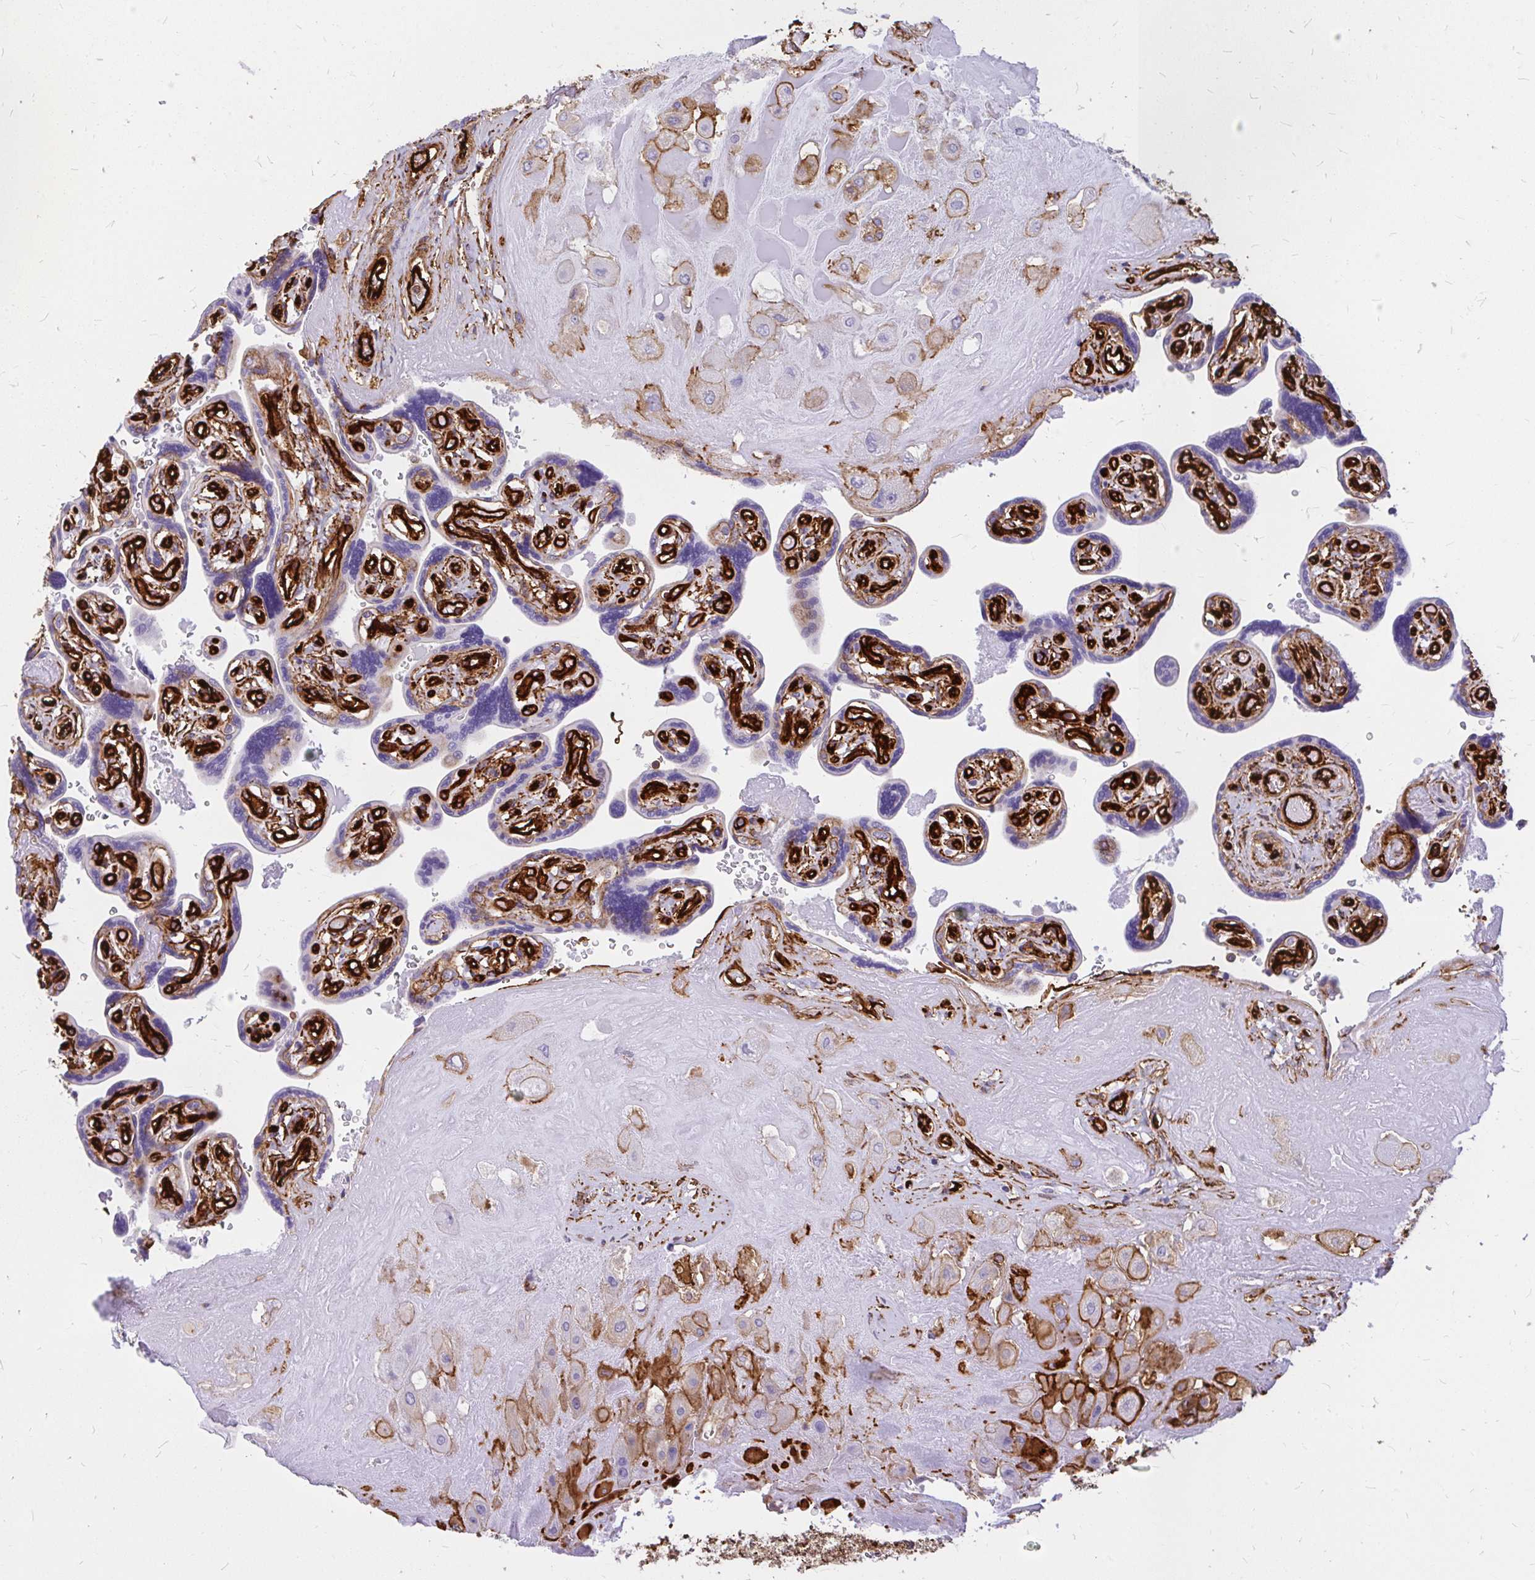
{"staining": {"intensity": "moderate", "quantity": "25%-75%", "location": "cytoplasmic/membranous"}, "tissue": "placenta", "cell_type": "Decidual cells", "image_type": "normal", "snomed": [{"axis": "morphology", "description": "Normal tissue, NOS"}, {"axis": "topography", "description": "Placenta"}], "caption": "Placenta stained for a protein (brown) exhibits moderate cytoplasmic/membranous positive positivity in about 25%-75% of decidual cells.", "gene": "MAP1LC3B2", "patient": {"sex": "female", "age": 32}}